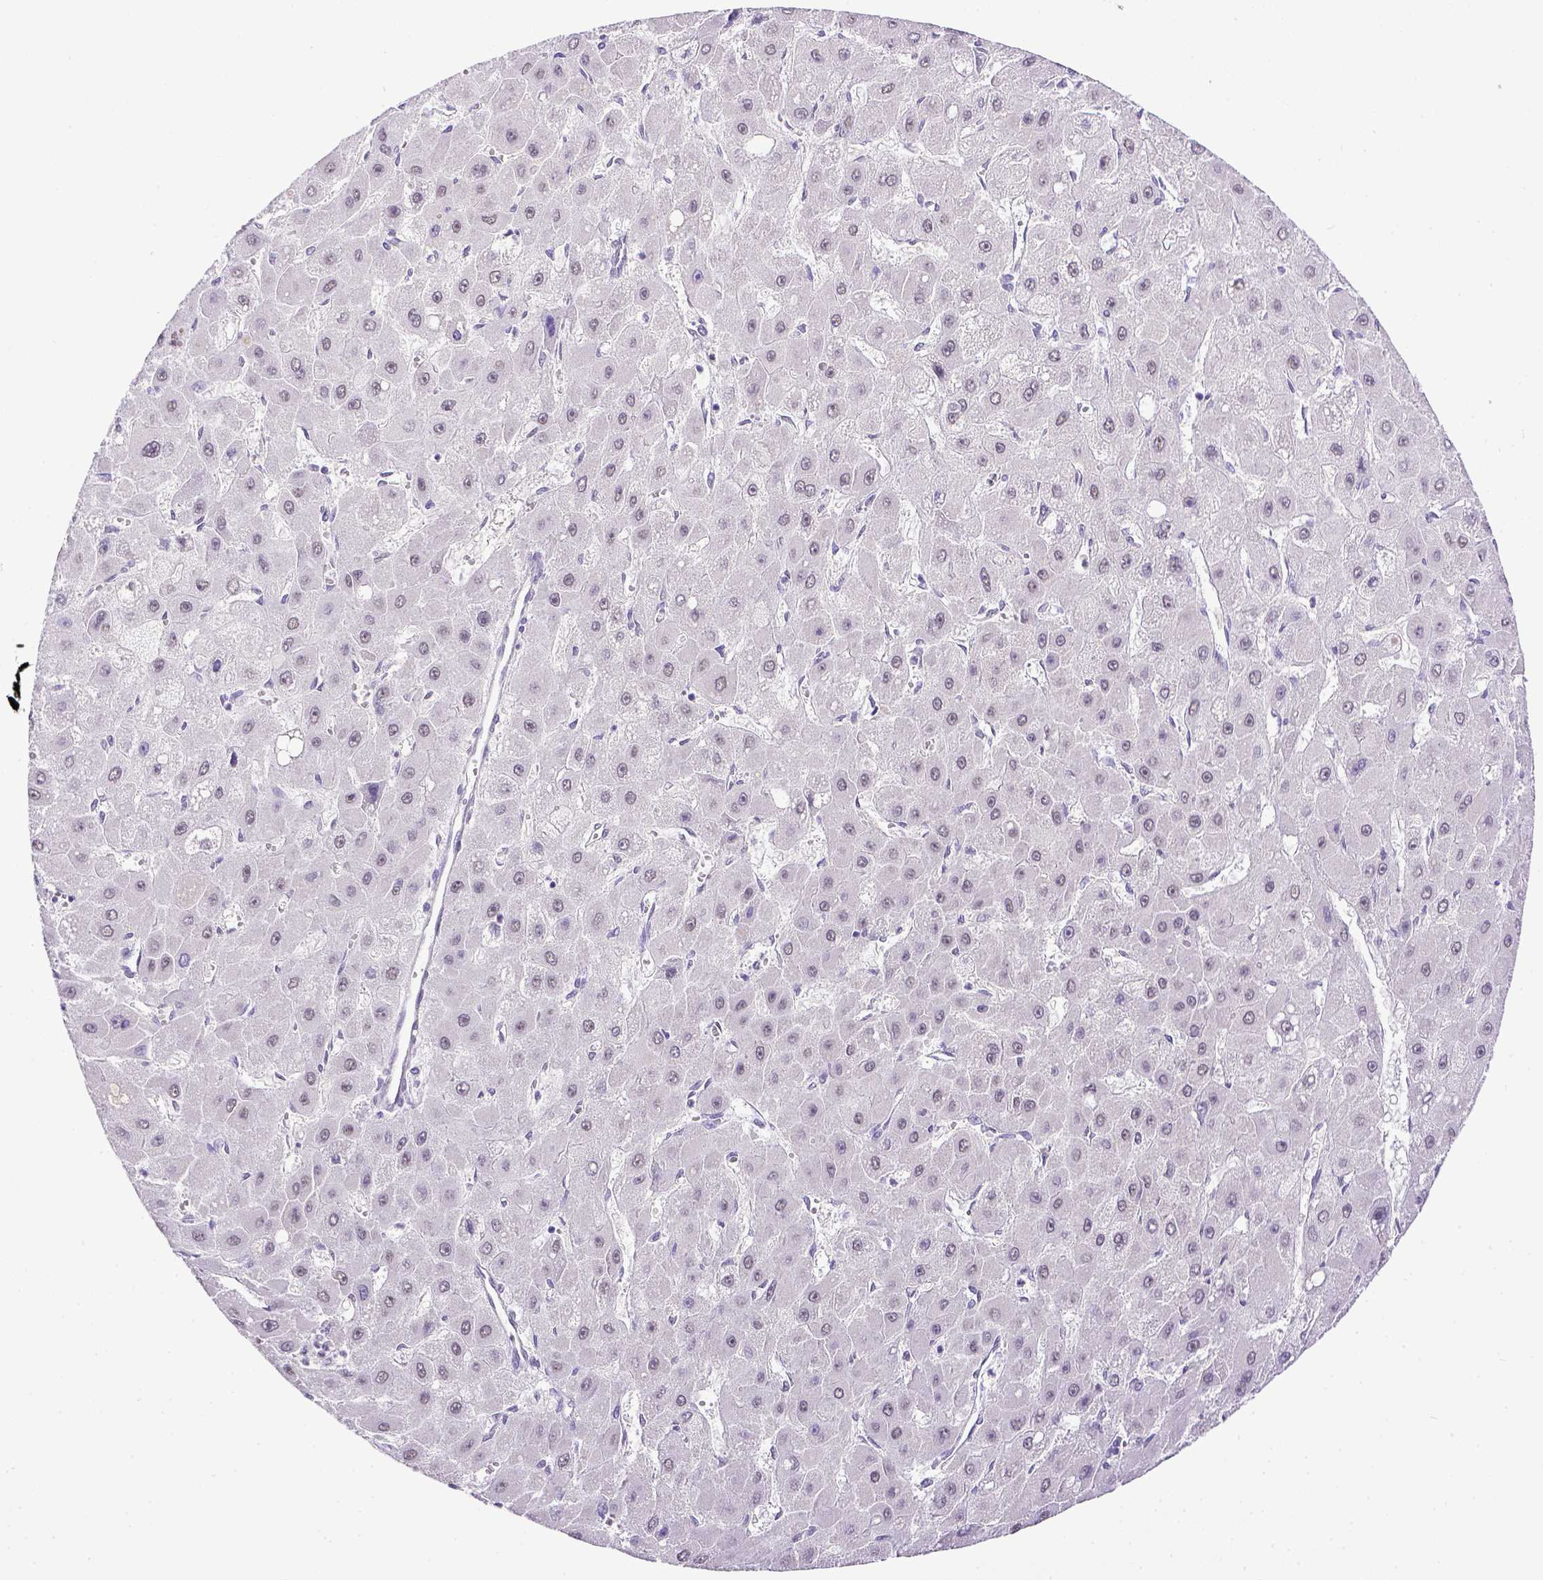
{"staining": {"intensity": "weak", "quantity": "<25%", "location": "nuclear"}, "tissue": "liver cancer", "cell_type": "Tumor cells", "image_type": "cancer", "snomed": [{"axis": "morphology", "description": "Carcinoma, Hepatocellular, NOS"}, {"axis": "topography", "description": "Liver"}], "caption": "Immunohistochemical staining of hepatocellular carcinoma (liver) demonstrates no significant expression in tumor cells. (Brightfield microscopy of DAB (3,3'-diaminobenzidine) IHC at high magnification).", "gene": "ESR1", "patient": {"sex": "female", "age": 25}}